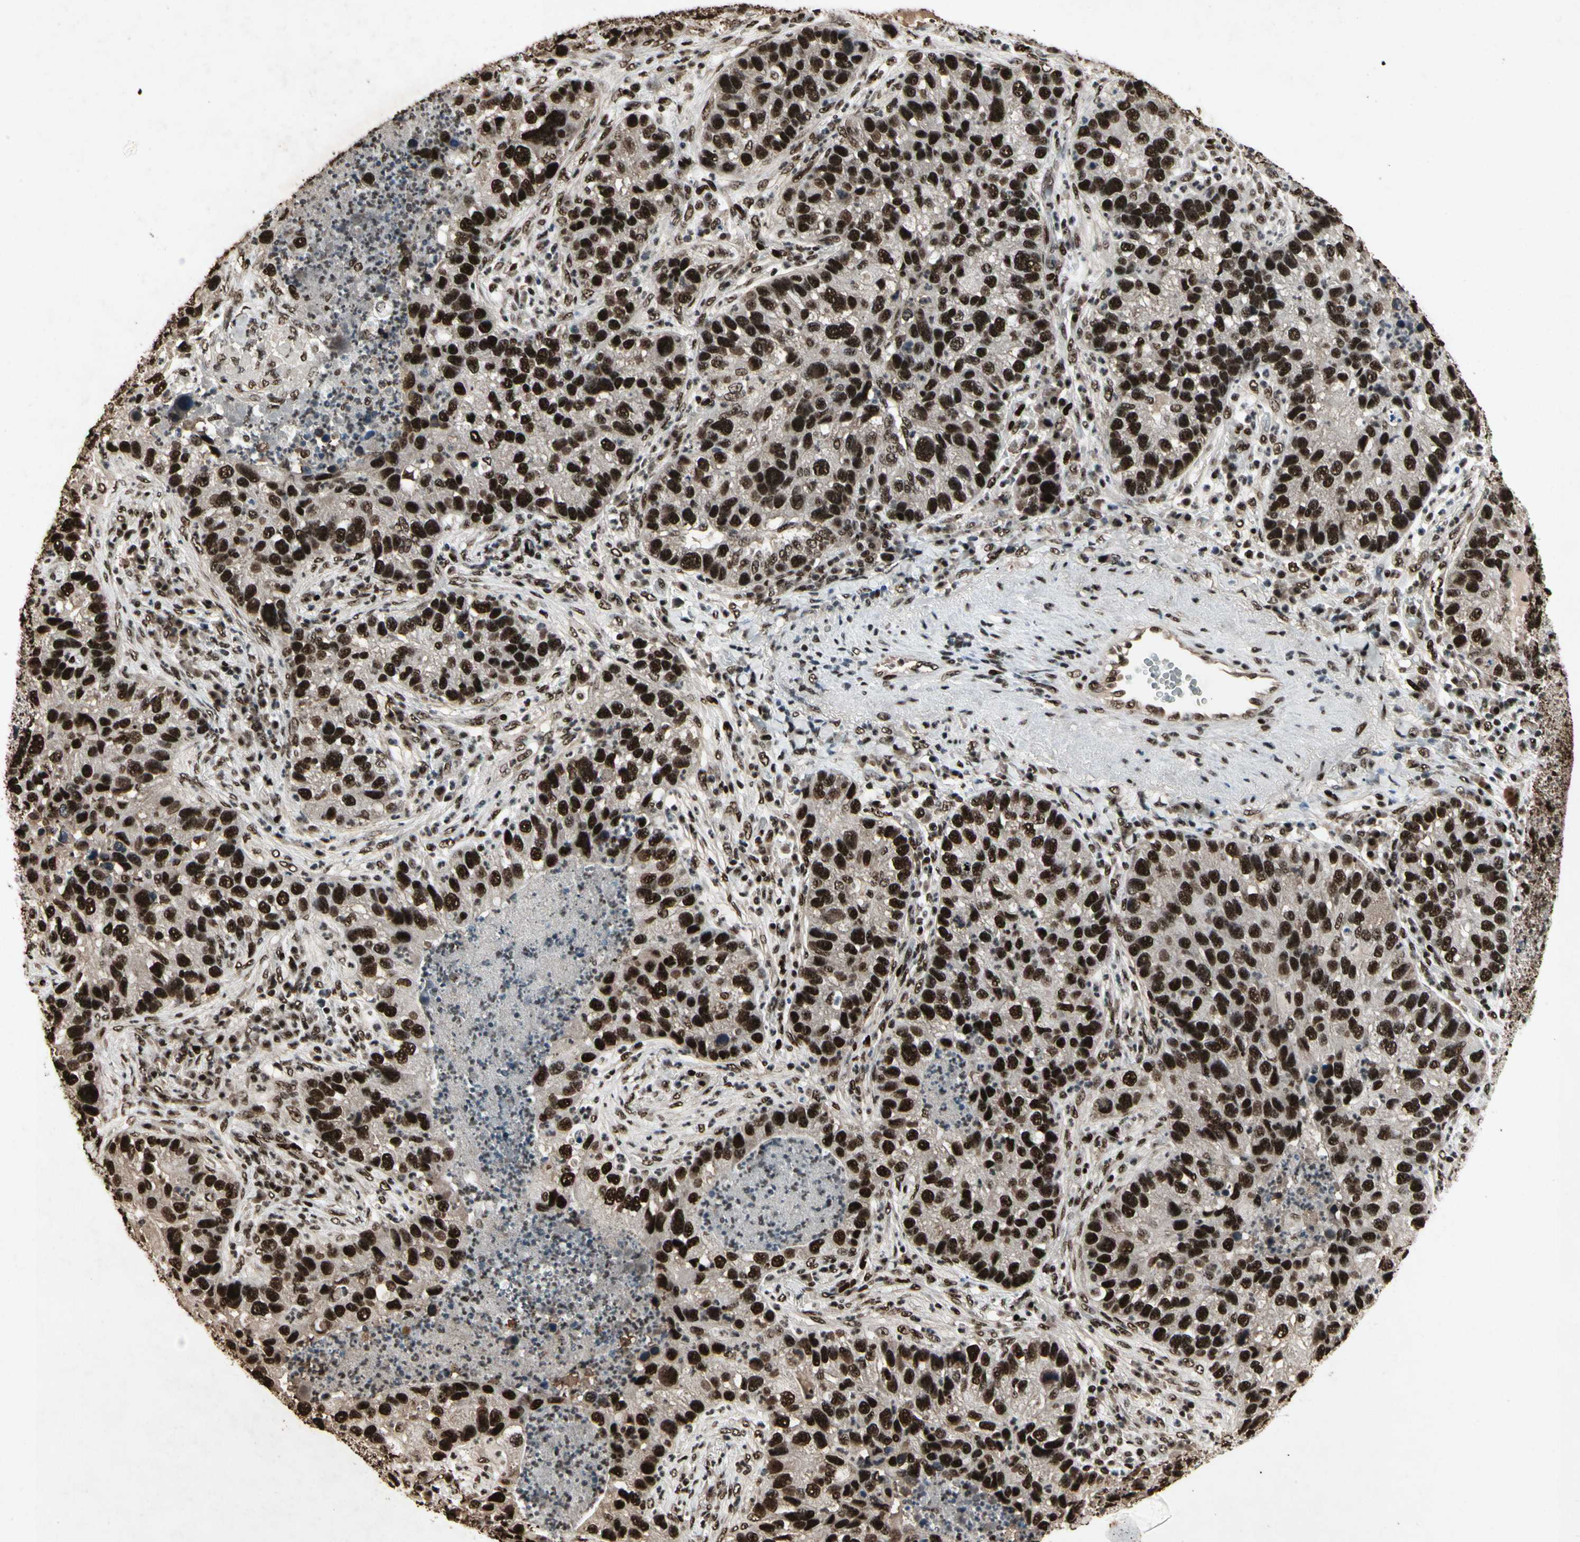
{"staining": {"intensity": "strong", "quantity": ">75%", "location": "nuclear"}, "tissue": "lung cancer", "cell_type": "Tumor cells", "image_type": "cancer", "snomed": [{"axis": "morphology", "description": "Normal tissue, NOS"}, {"axis": "morphology", "description": "Adenocarcinoma, NOS"}, {"axis": "topography", "description": "Bronchus"}, {"axis": "topography", "description": "Lung"}], "caption": "The photomicrograph demonstrates a brown stain indicating the presence of a protein in the nuclear of tumor cells in lung cancer.", "gene": "TBX2", "patient": {"sex": "male", "age": 54}}